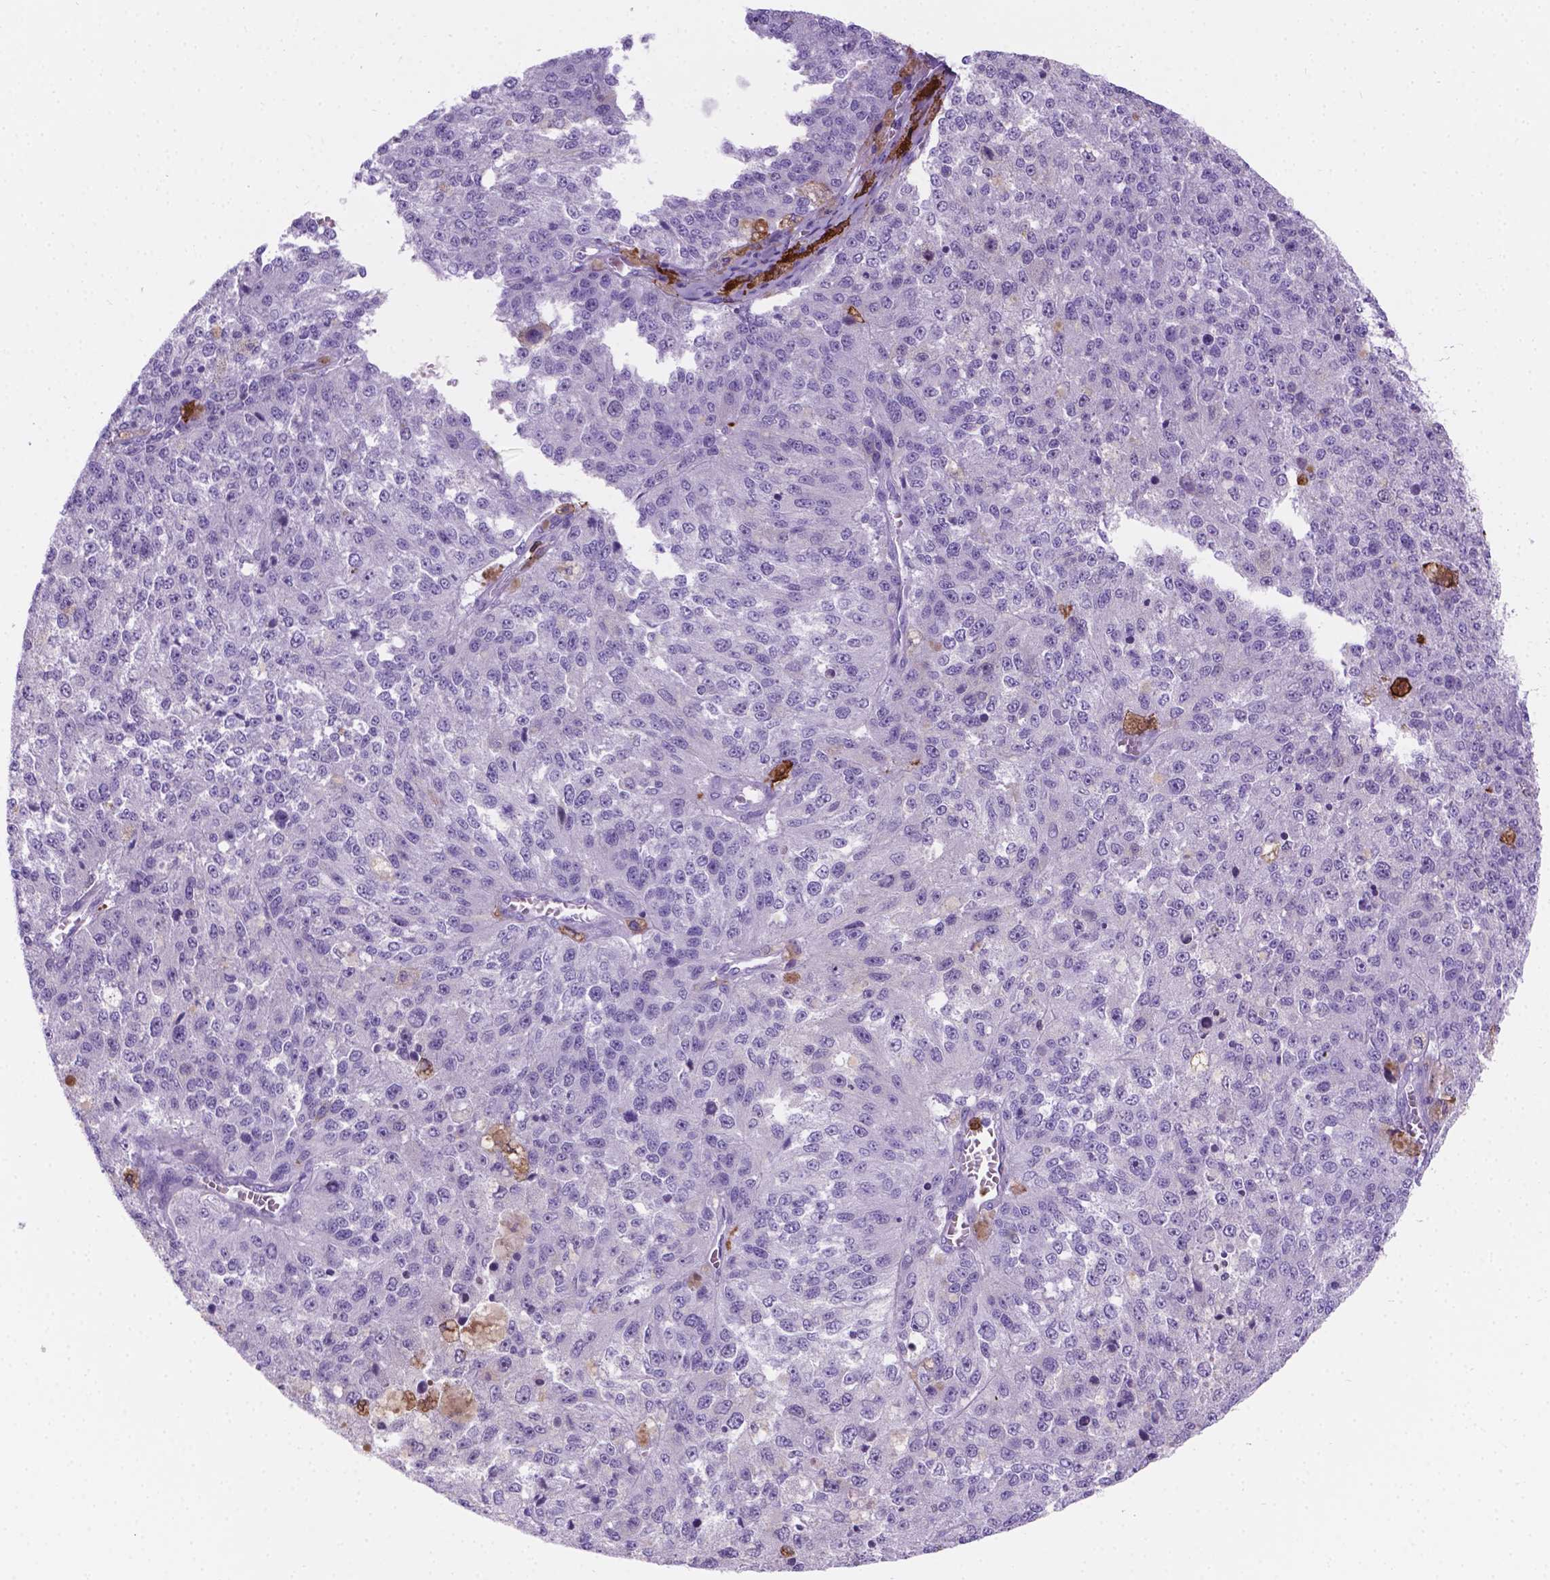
{"staining": {"intensity": "negative", "quantity": "none", "location": "none"}, "tissue": "melanoma", "cell_type": "Tumor cells", "image_type": "cancer", "snomed": [{"axis": "morphology", "description": "Malignant melanoma, Metastatic site"}, {"axis": "topography", "description": "Lymph node"}], "caption": "Image shows no significant protein positivity in tumor cells of malignant melanoma (metastatic site).", "gene": "MACF1", "patient": {"sex": "female", "age": 64}}